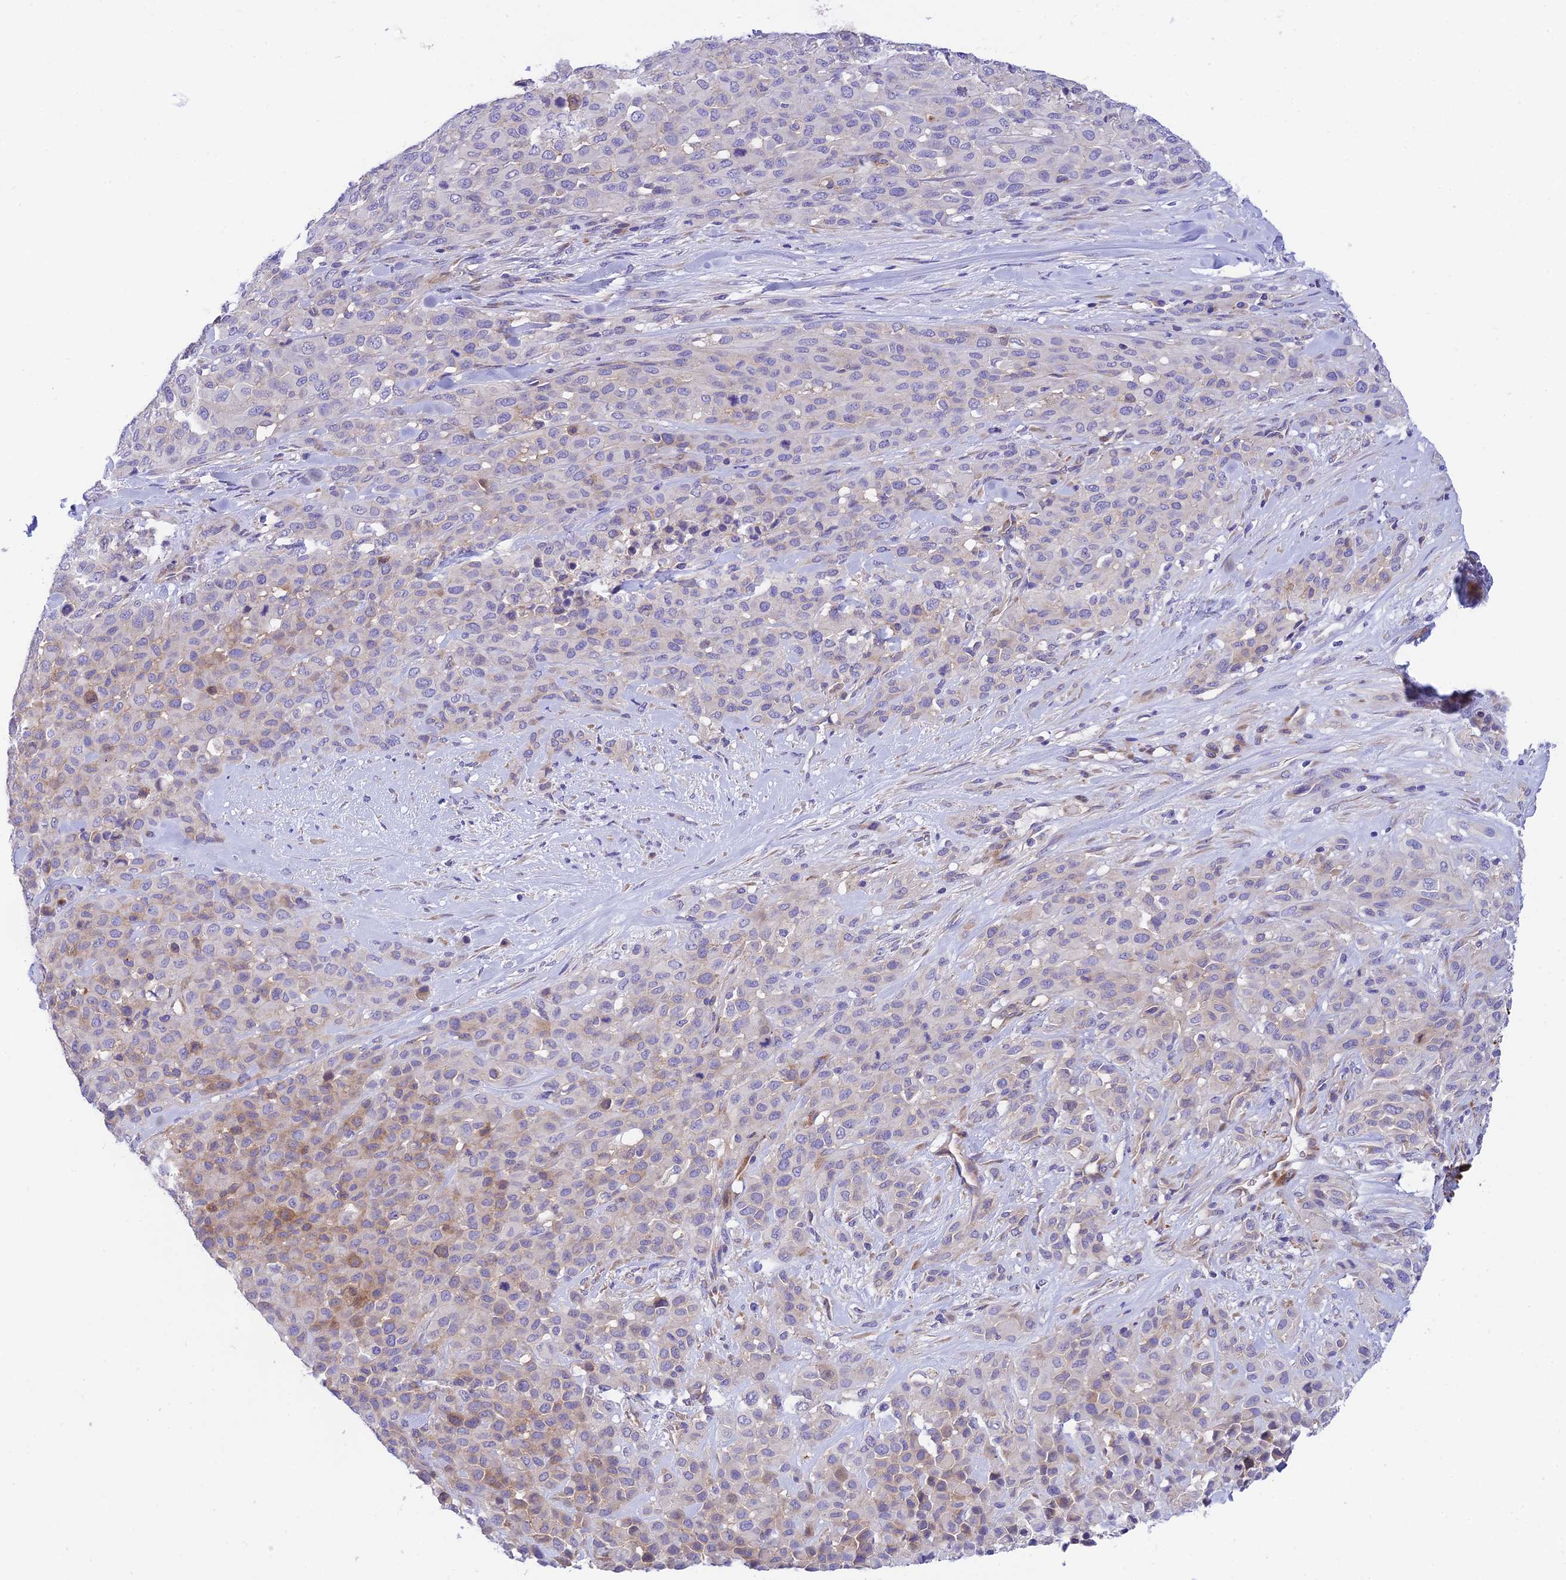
{"staining": {"intensity": "moderate", "quantity": "<25%", "location": "cytoplasmic/membranous"}, "tissue": "melanoma", "cell_type": "Tumor cells", "image_type": "cancer", "snomed": [{"axis": "morphology", "description": "Malignant melanoma, Metastatic site"}, {"axis": "topography", "description": "Skin"}], "caption": "Immunohistochemistry (IHC) (DAB (3,3'-diaminobenzidine)) staining of human melanoma reveals moderate cytoplasmic/membranous protein staining in approximately <25% of tumor cells.", "gene": "CCDC157", "patient": {"sex": "female", "age": 81}}